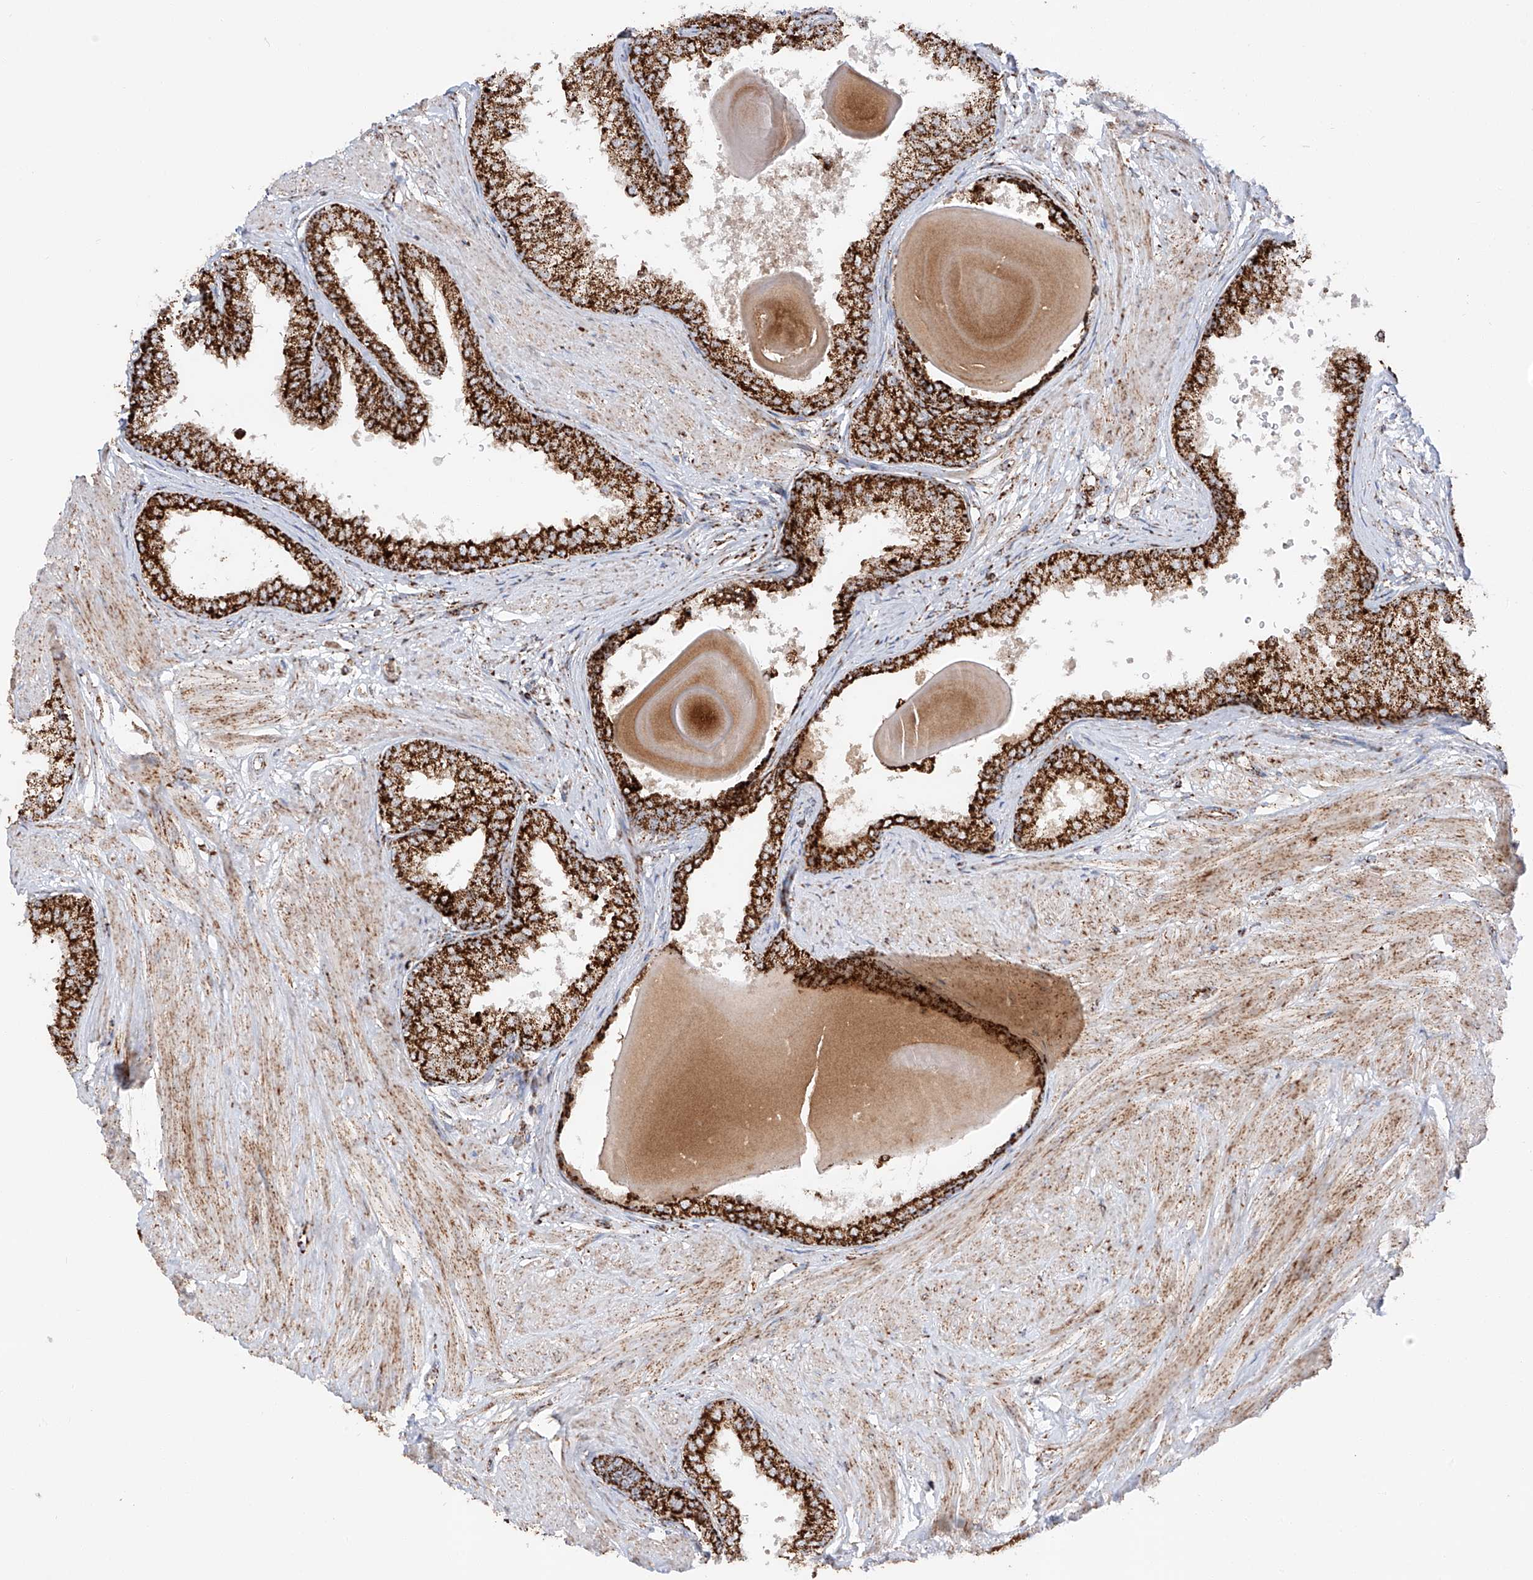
{"staining": {"intensity": "strong", "quantity": ">75%", "location": "cytoplasmic/membranous"}, "tissue": "prostate", "cell_type": "Glandular cells", "image_type": "normal", "snomed": [{"axis": "morphology", "description": "Normal tissue, NOS"}, {"axis": "topography", "description": "Prostate"}], "caption": "Brown immunohistochemical staining in benign human prostate demonstrates strong cytoplasmic/membranous staining in about >75% of glandular cells.", "gene": "TTC27", "patient": {"sex": "male", "age": 48}}